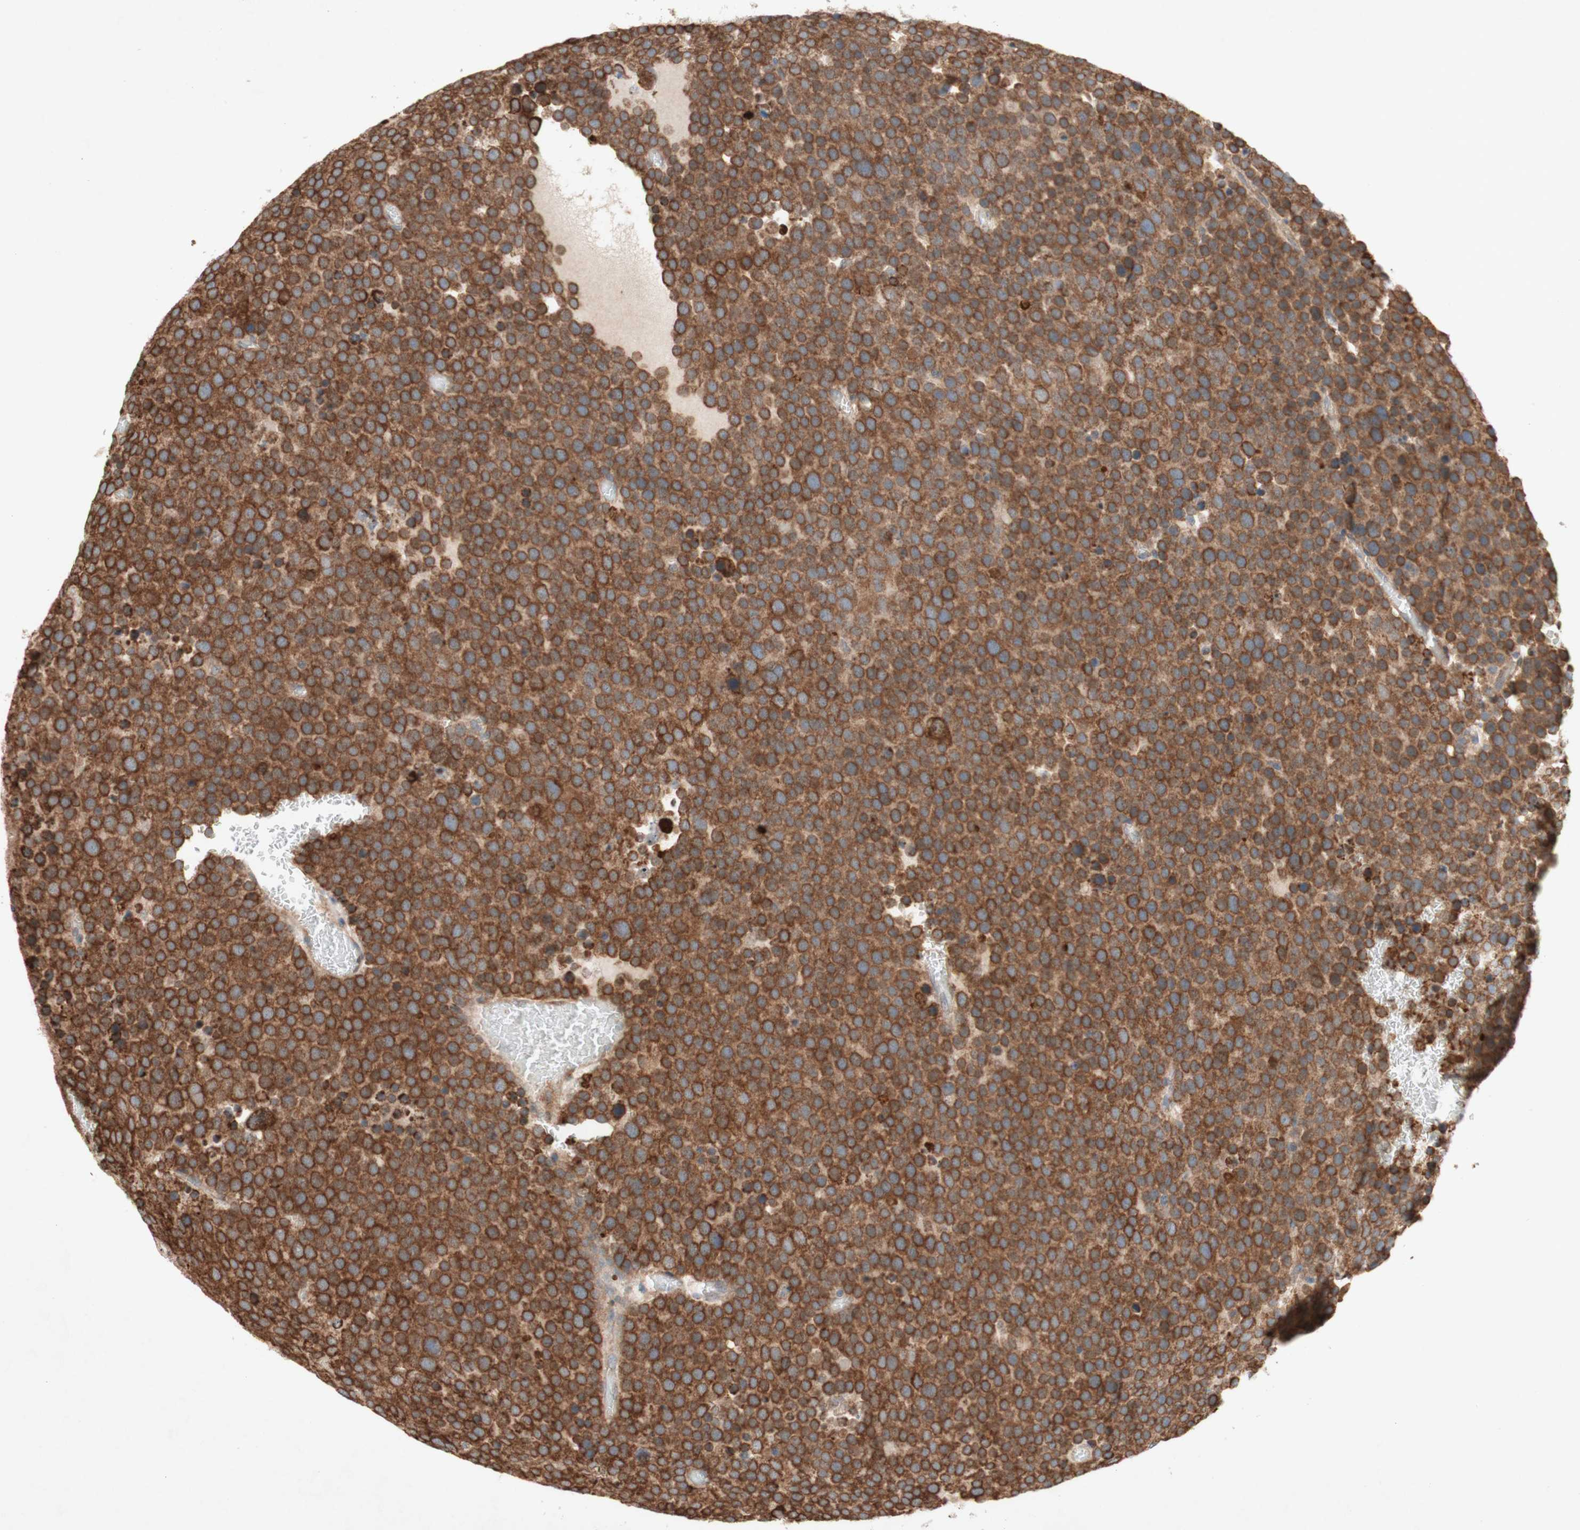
{"staining": {"intensity": "strong", "quantity": ">75%", "location": "cytoplasmic/membranous"}, "tissue": "testis cancer", "cell_type": "Tumor cells", "image_type": "cancer", "snomed": [{"axis": "morphology", "description": "Seminoma, NOS"}, {"axis": "topography", "description": "Testis"}], "caption": "Testis seminoma was stained to show a protein in brown. There is high levels of strong cytoplasmic/membranous expression in about >75% of tumor cells.", "gene": "SOCS2", "patient": {"sex": "male", "age": 71}}